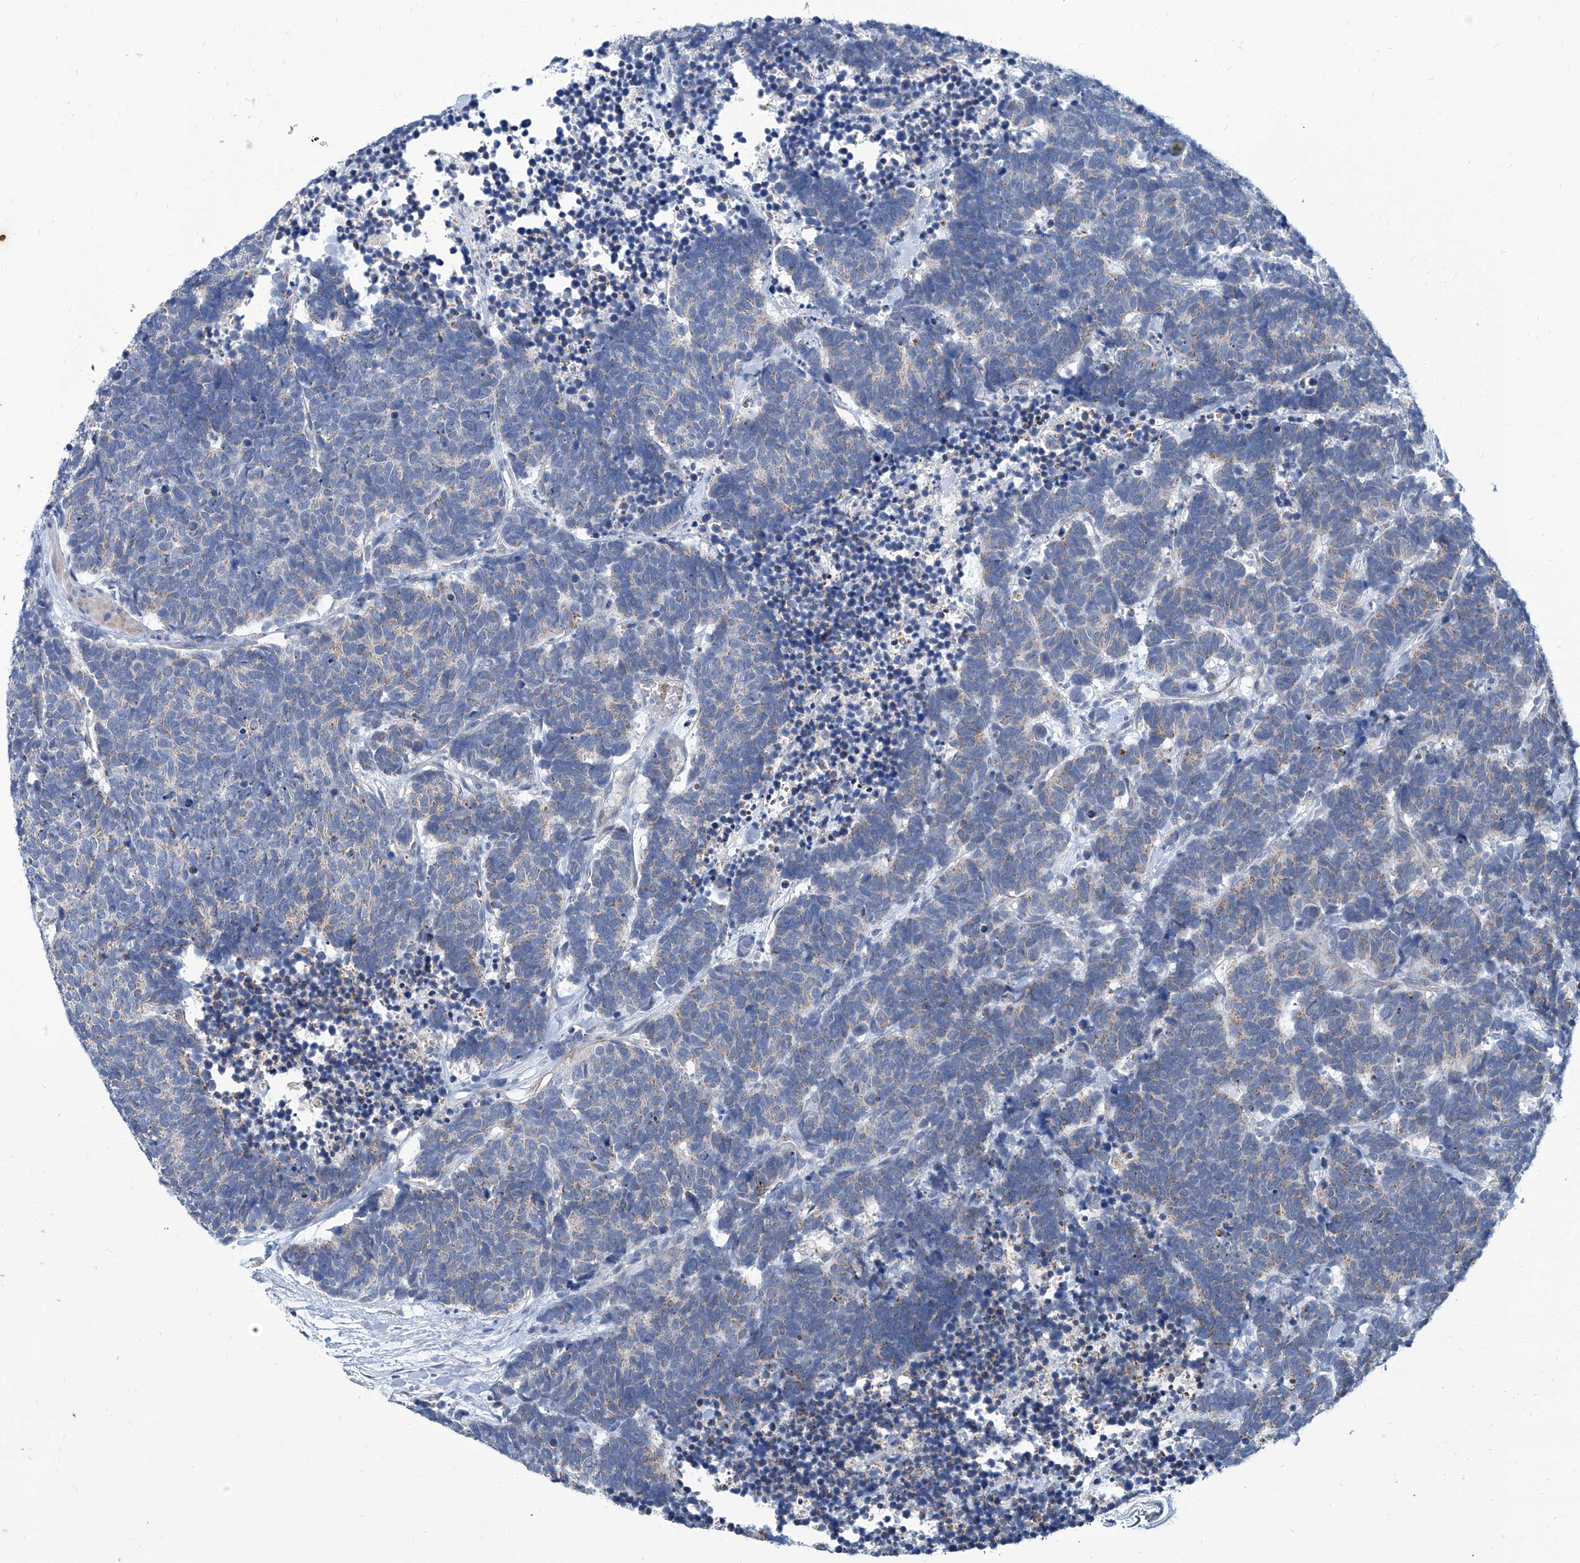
{"staining": {"intensity": "weak", "quantity": "25%-75%", "location": "cytoplasmic/membranous"}, "tissue": "carcinoid", "cell_type": "Tumor cells", "image_type": "cancer", "snomed": [{"axis": "morphology", "description": "Carcinoma, NOS"}, {"axis": "morphology", "description": "Carcinoid, malignant, NOS"}, {"axis": "topography", "description": "Urinary bladder"}], "caption": "Carcinoid stained with a brown dye demonstrates weak cytoplasmic/membranous positive expression in approximately 25%-75% of tumor cells.", "gene": "USP48", "patient": {"sex": "male", "age": 57}}